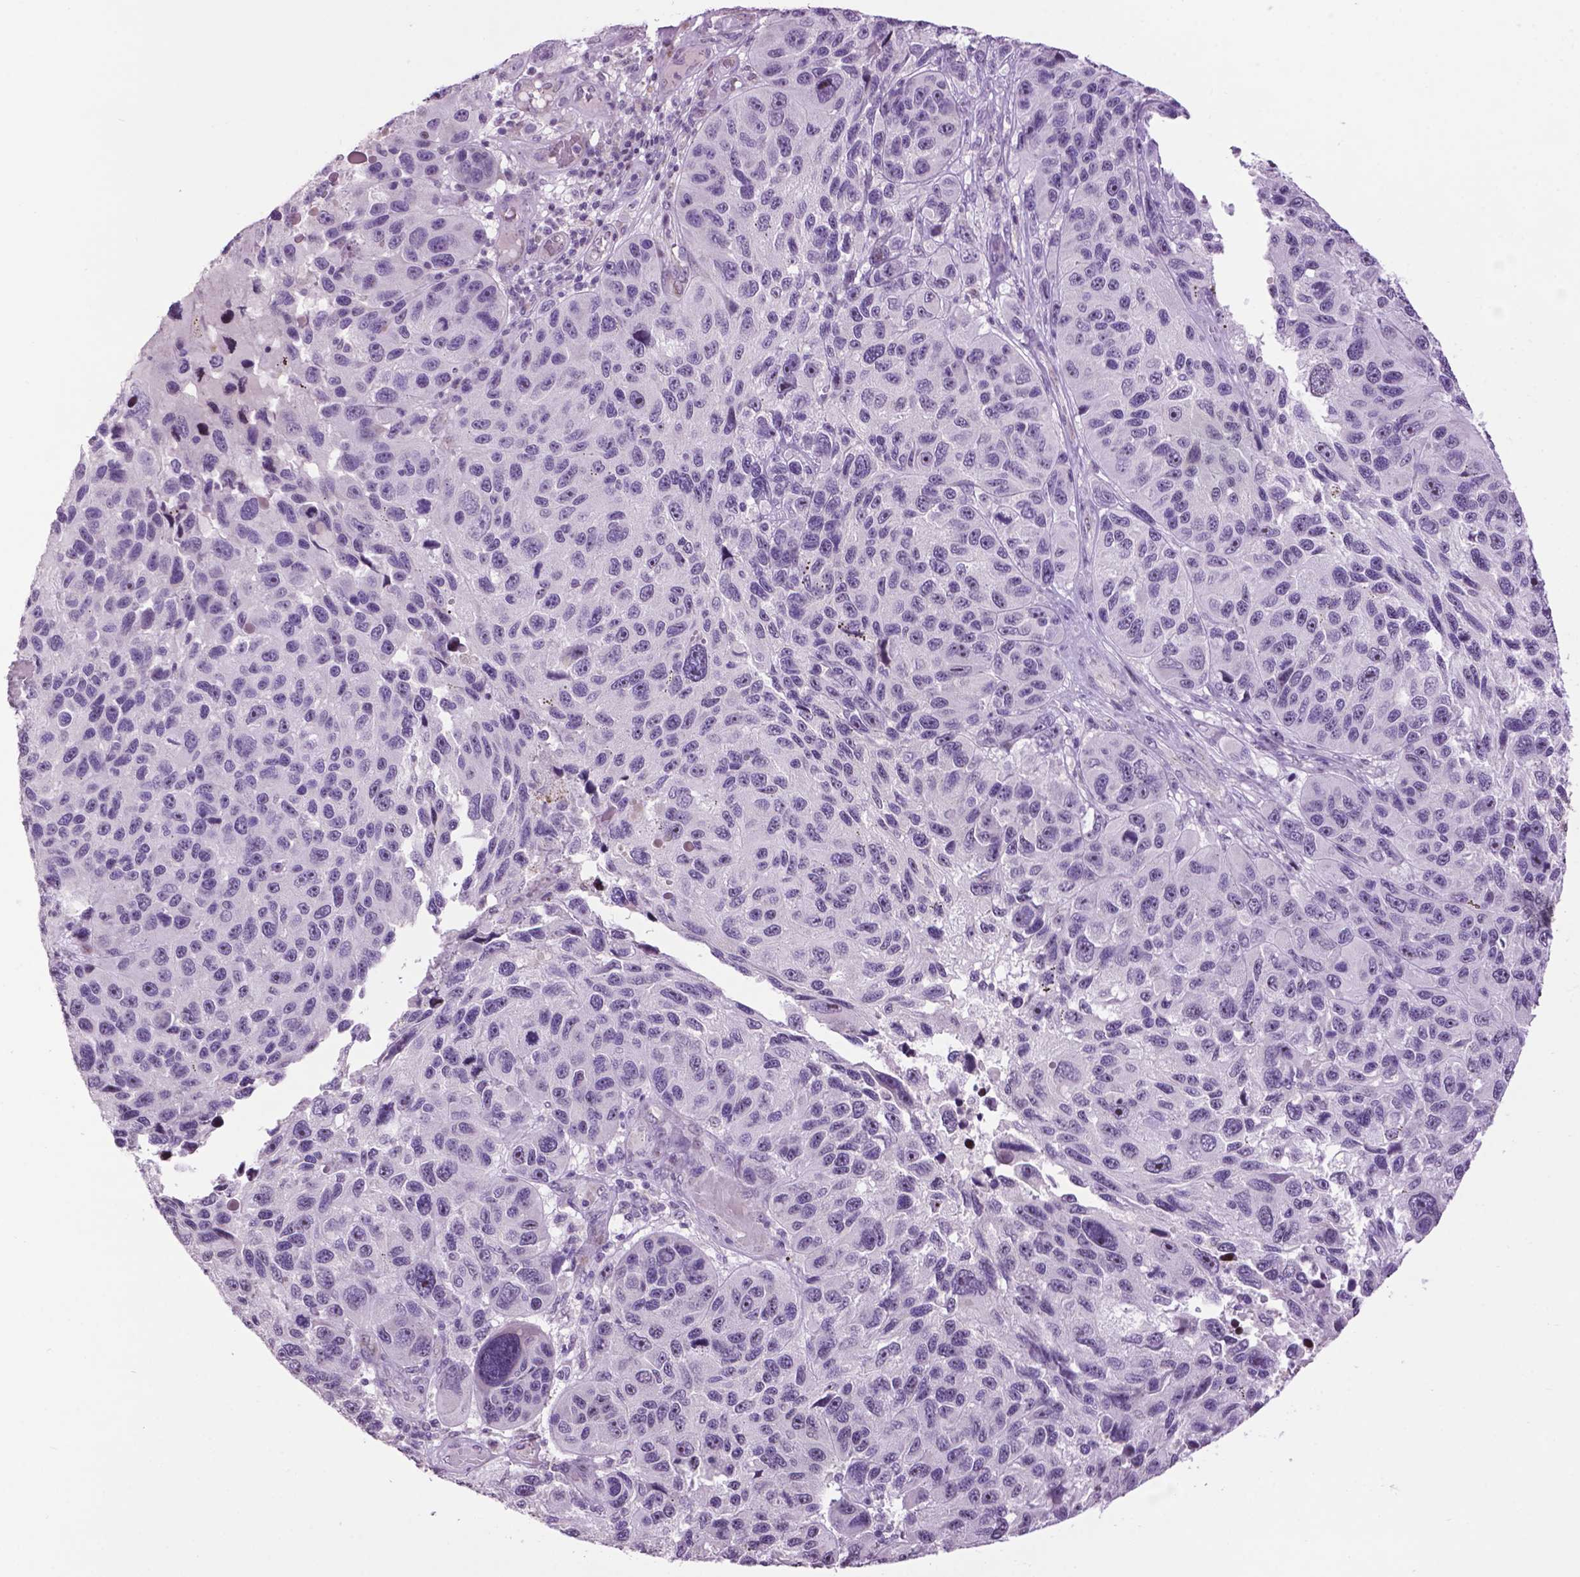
{"staining": {"intensity": "negative", "quantity": "none", "location": "none"}, "tissue": "melanoma", "cell_type": "Tumor cells", "image_type": "cancer", "snomed": [{"axis": "morphology", "description": "Malignant melanoma, NOS"}, {"axis": "topography", "description": "Skin"}], "caption": "DAB immunohistochemical staining of human melanoma demonstrates no significant expression in tumor cells. (Immunohistochemistry, brightfield microscopy, high magnification).", "gene": "TH", "patient": {"sex": "male", "age": 53}}